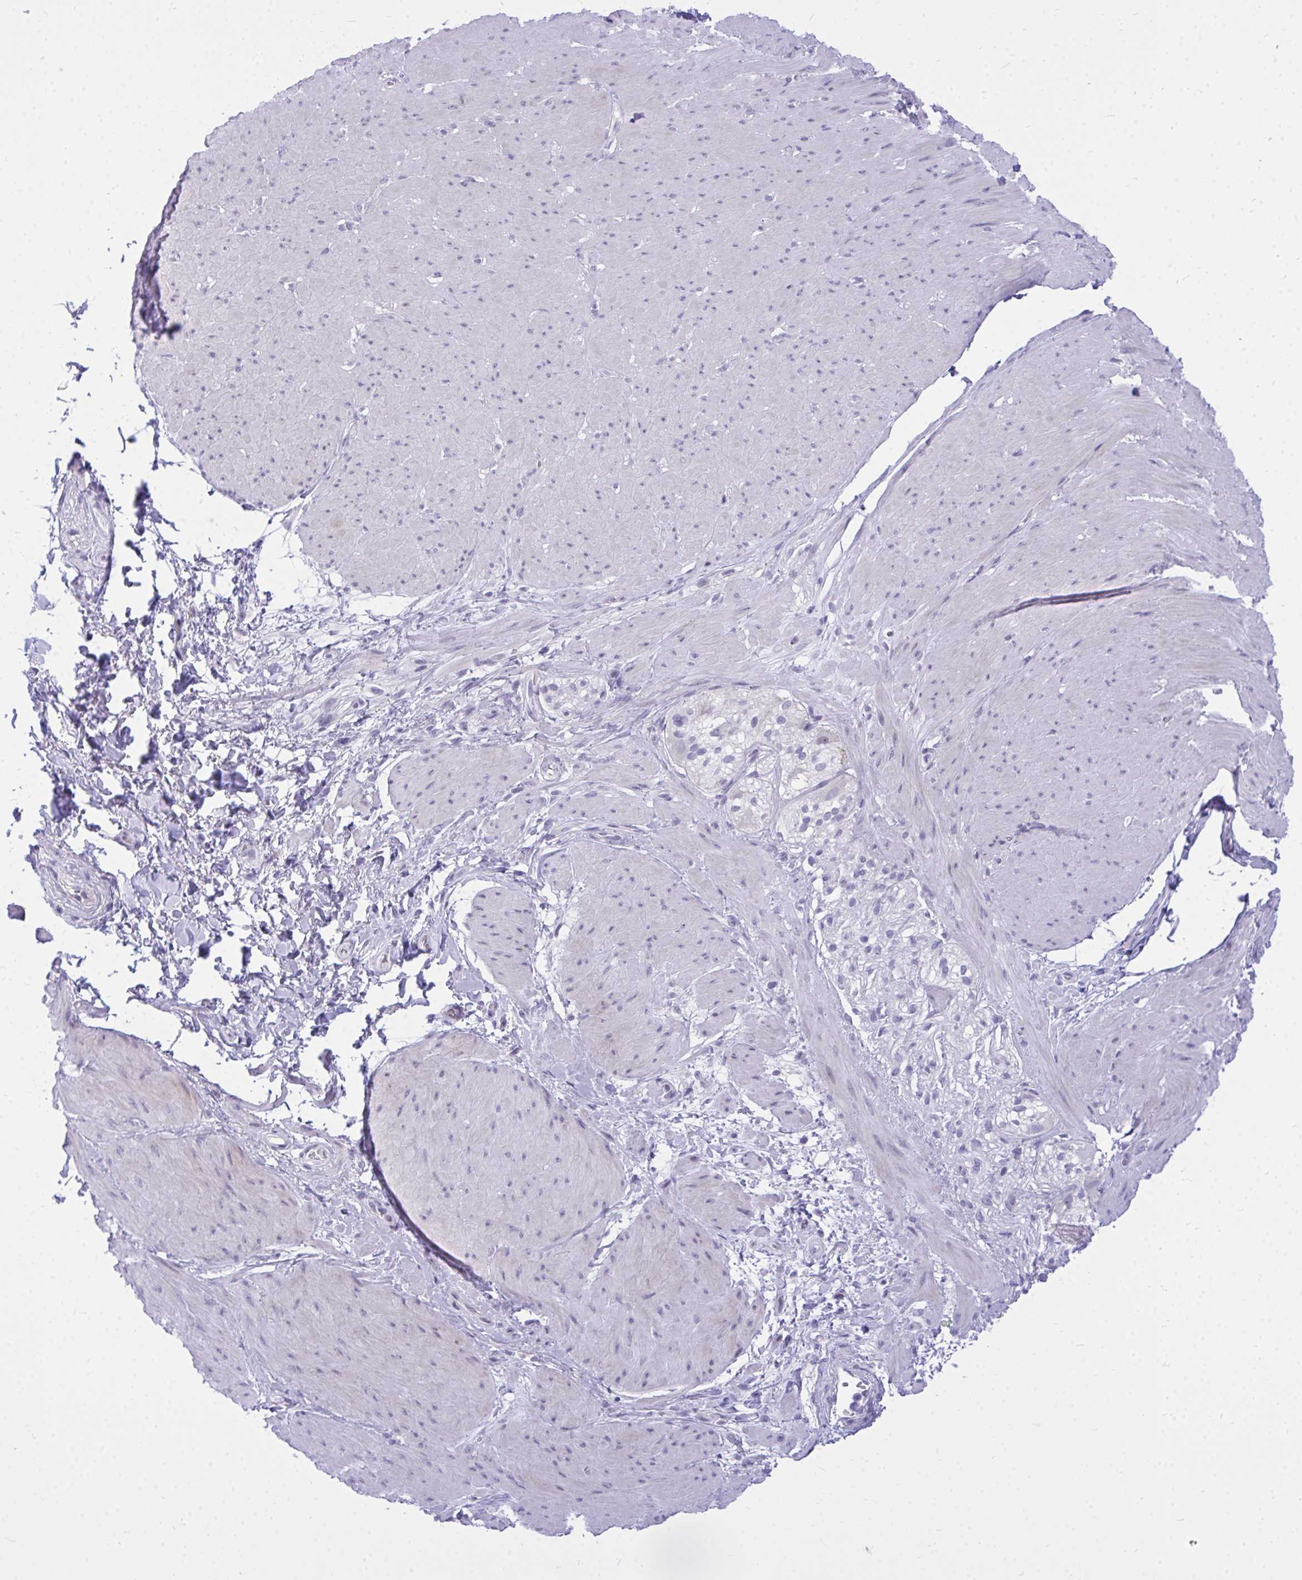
{"staining": {"intensity": "negative", "quantity": "none", "location": "none"}, "tissue": "smooth muscle", "cell_type": "Smooth muscle cells", "image_type": "normal", "snomed": [{"axis": "morphology", "description": "Normal tissue, NOS"}, {"axis": "topography", "description": "Smooth muscle"}, {"axis": "topography", "description": "Rectum"}], "caption": "Normal smooth muscle was stained to show a protein in brown. There is no significant staining in smooth muscle cells. The staining is performed using DAB (3,3'-diaminobenzidine) brown chromogen with nuclei counter-stained in using hematoxylin.", "gene": "ZSCAN25", "patient": {"sex": "male", "age": 53}}